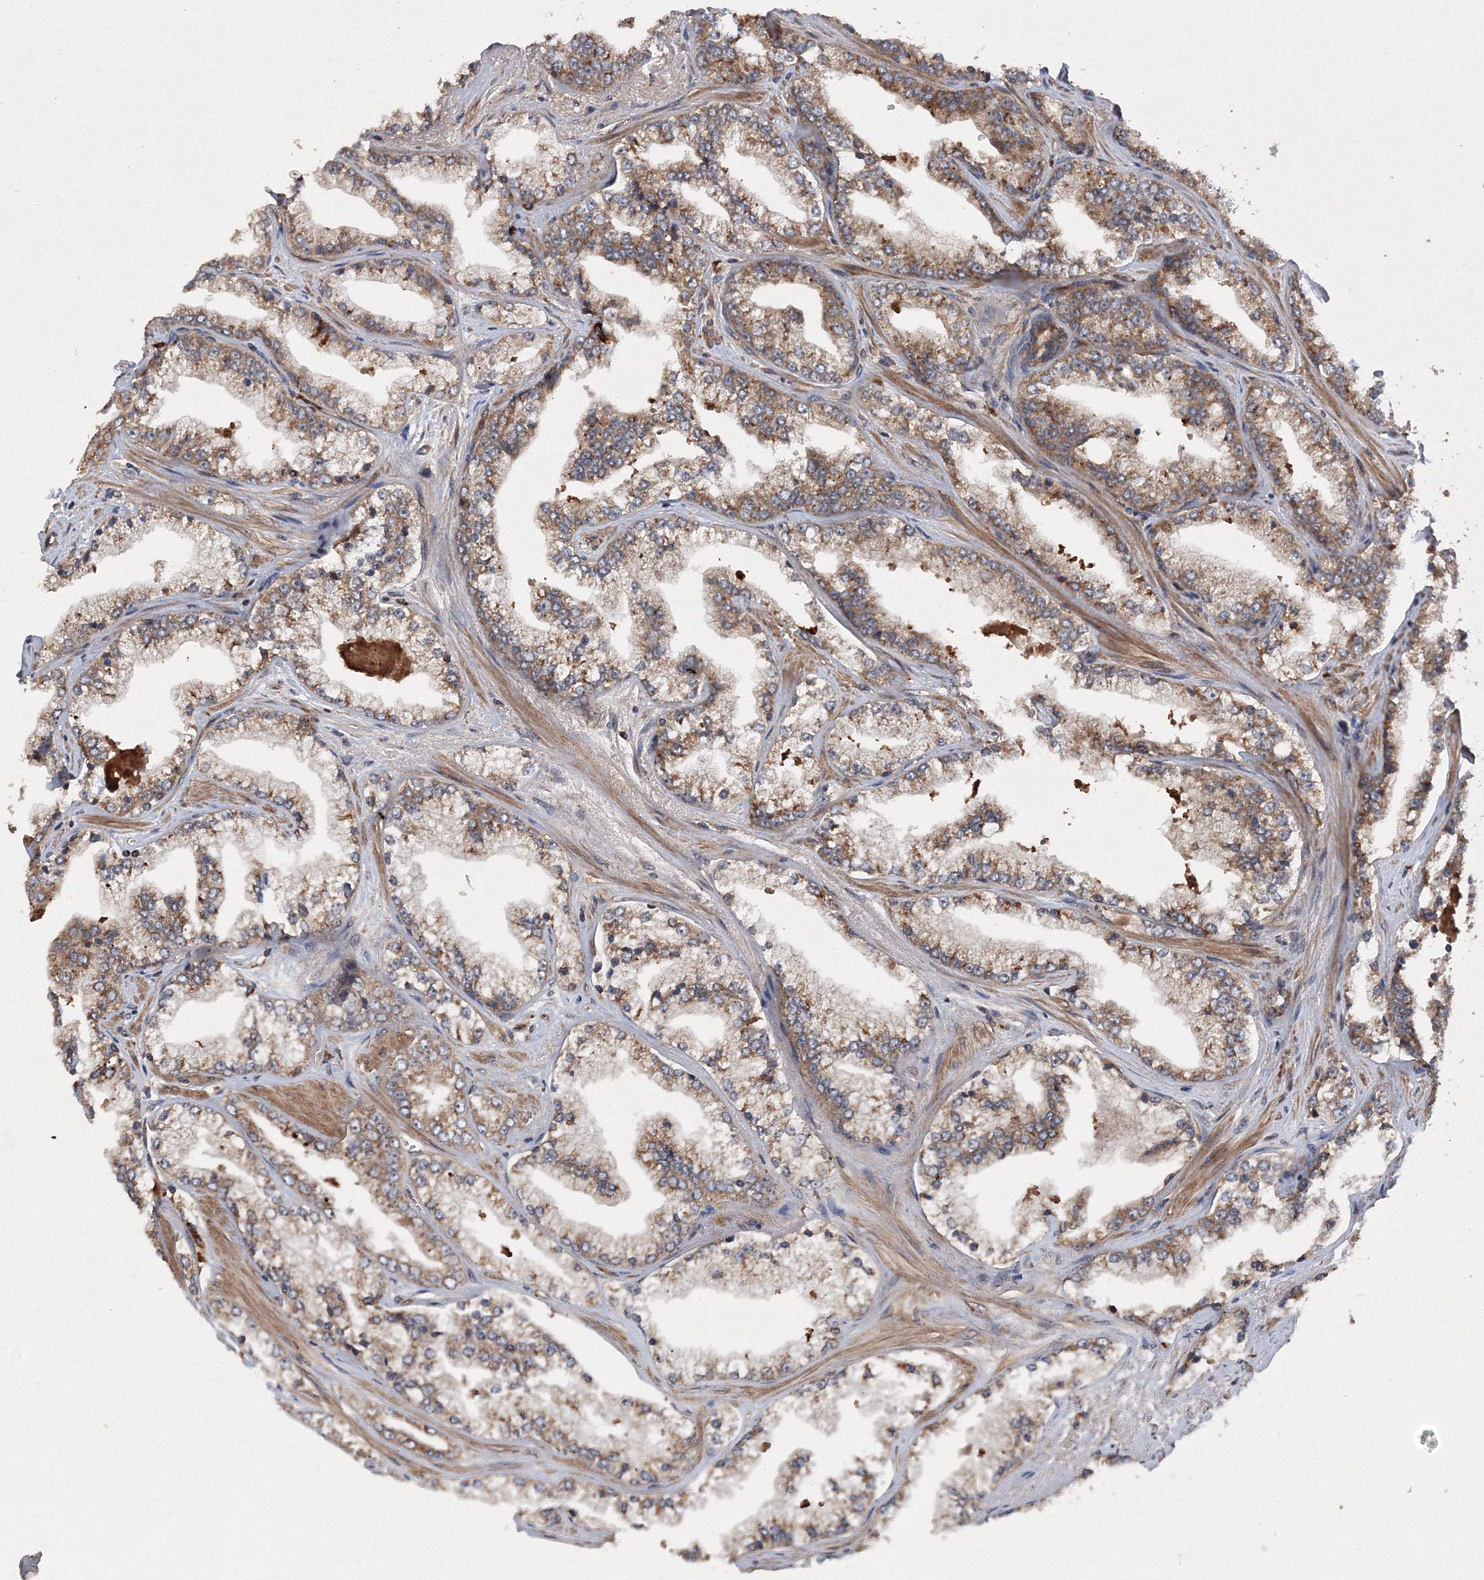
{"staining": {"intensity": "moderate", "quantity": ">75%", "location": "cytoplasmic/membranous"}, "tissue": "prostate cancer", "cell_type": "Tumor cells", "image_type": "cancer", "snomed": [{"axis": "morphology", "description": "Adenocarcinoma, High grade"}, {"axis": "topography", "description": "Prostate"}], "caption": "A photomicrograph of human prostate high-grade adenocarcinoma stained for a protein demonstrates moderate cytoplasmic/membranous brown staining in tumor cells.", "gene": "ATG3", "patient": {"sex": "male", "age": 71}}